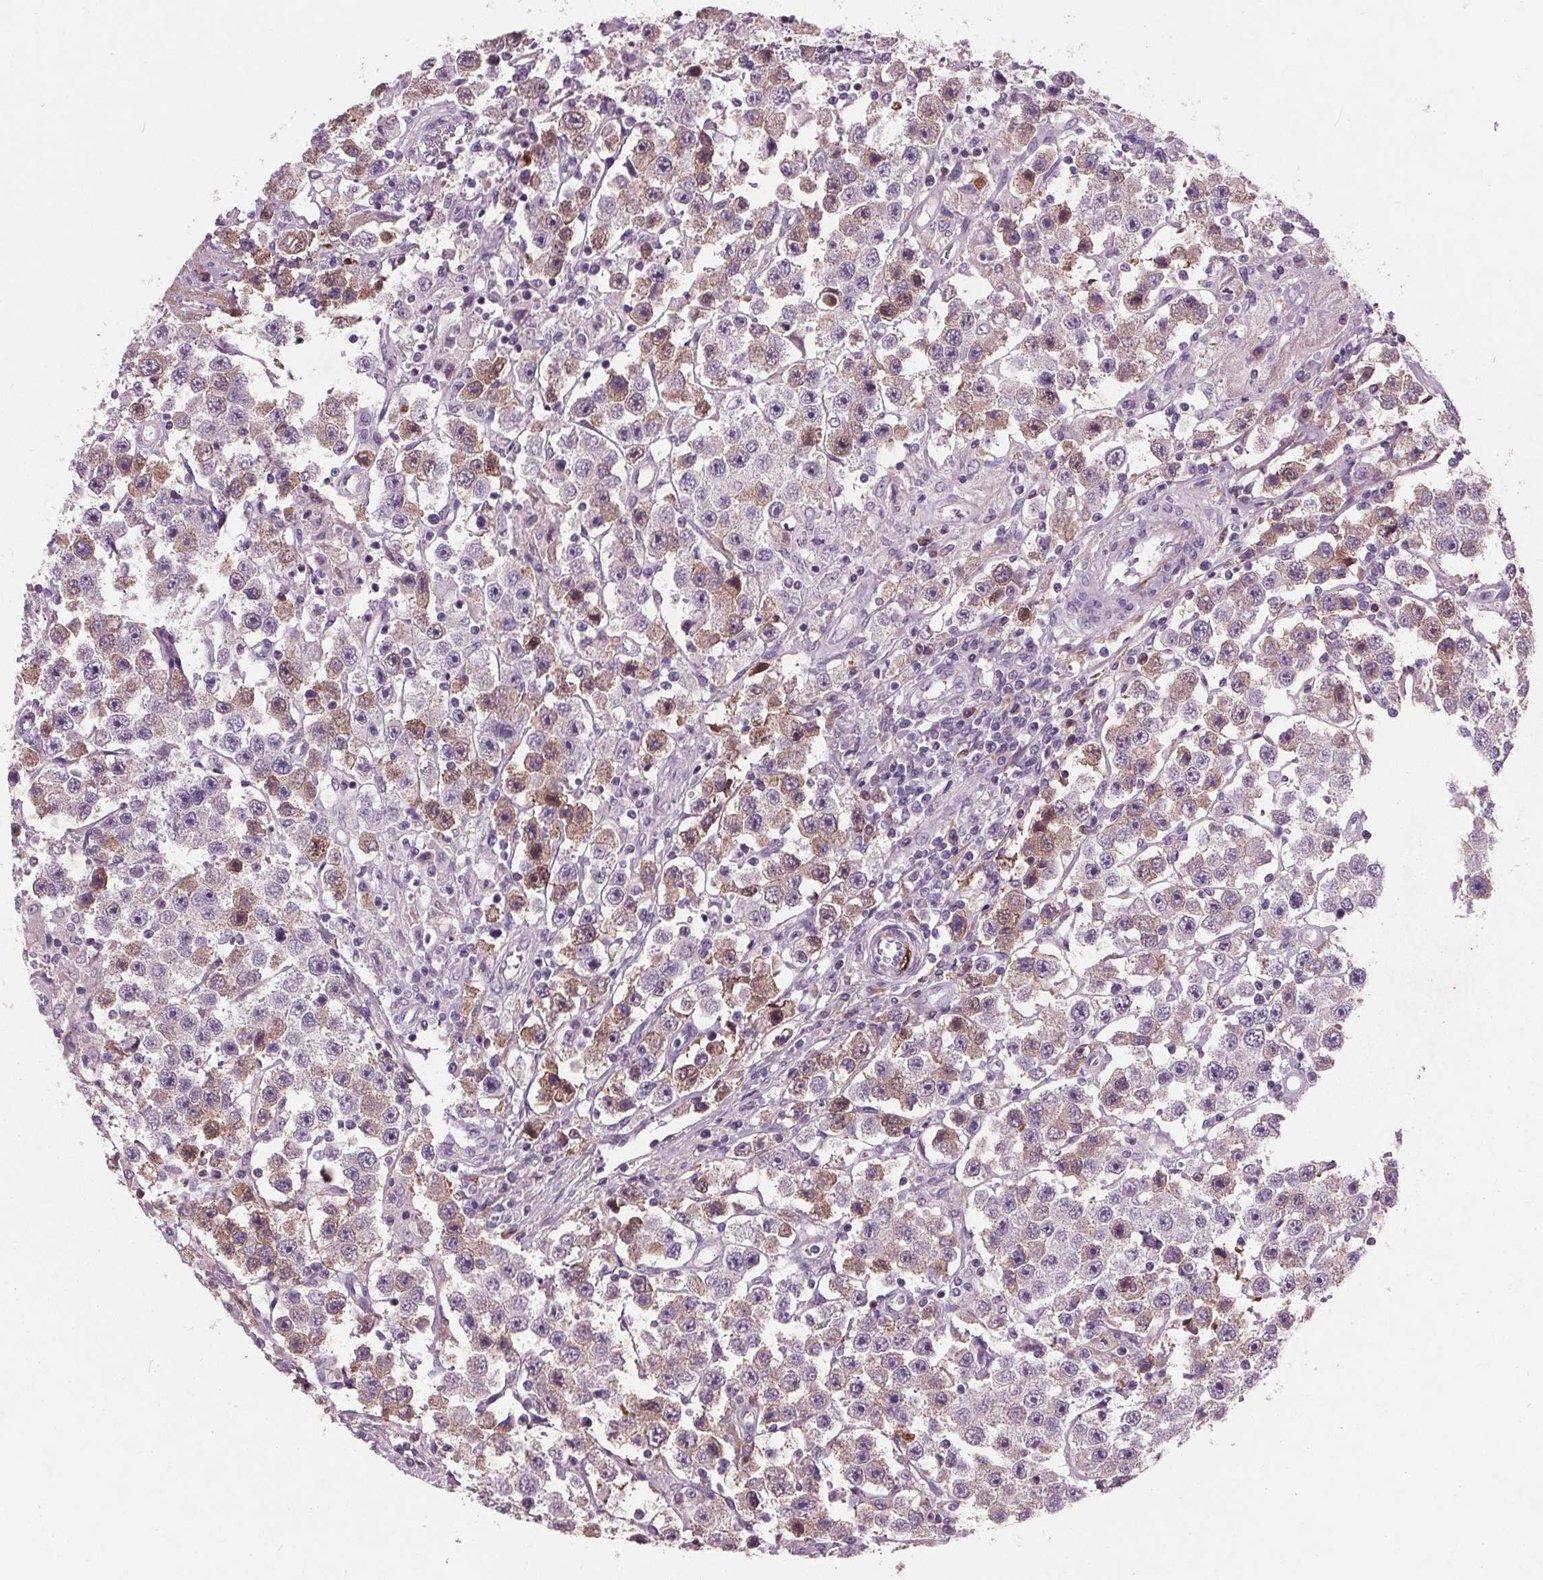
{"staining": {"intensity": "weak", "quantity": "<25%", "location": "cytoplasmic/membranous"}, "tissue": "testis cancer", "cell_type": "Tumor cells", "image_type": "cancer", "snomed": [{"axis": "morphology", "description": "Seminoma, NOS"}, {"axis": "topography", "description": "Testis"}], "caption": "The micrograph reveals no significant staining in tumor cells of testis cancer.", "gene": "C6", "patient": {"sex": "male", "age": 45}}